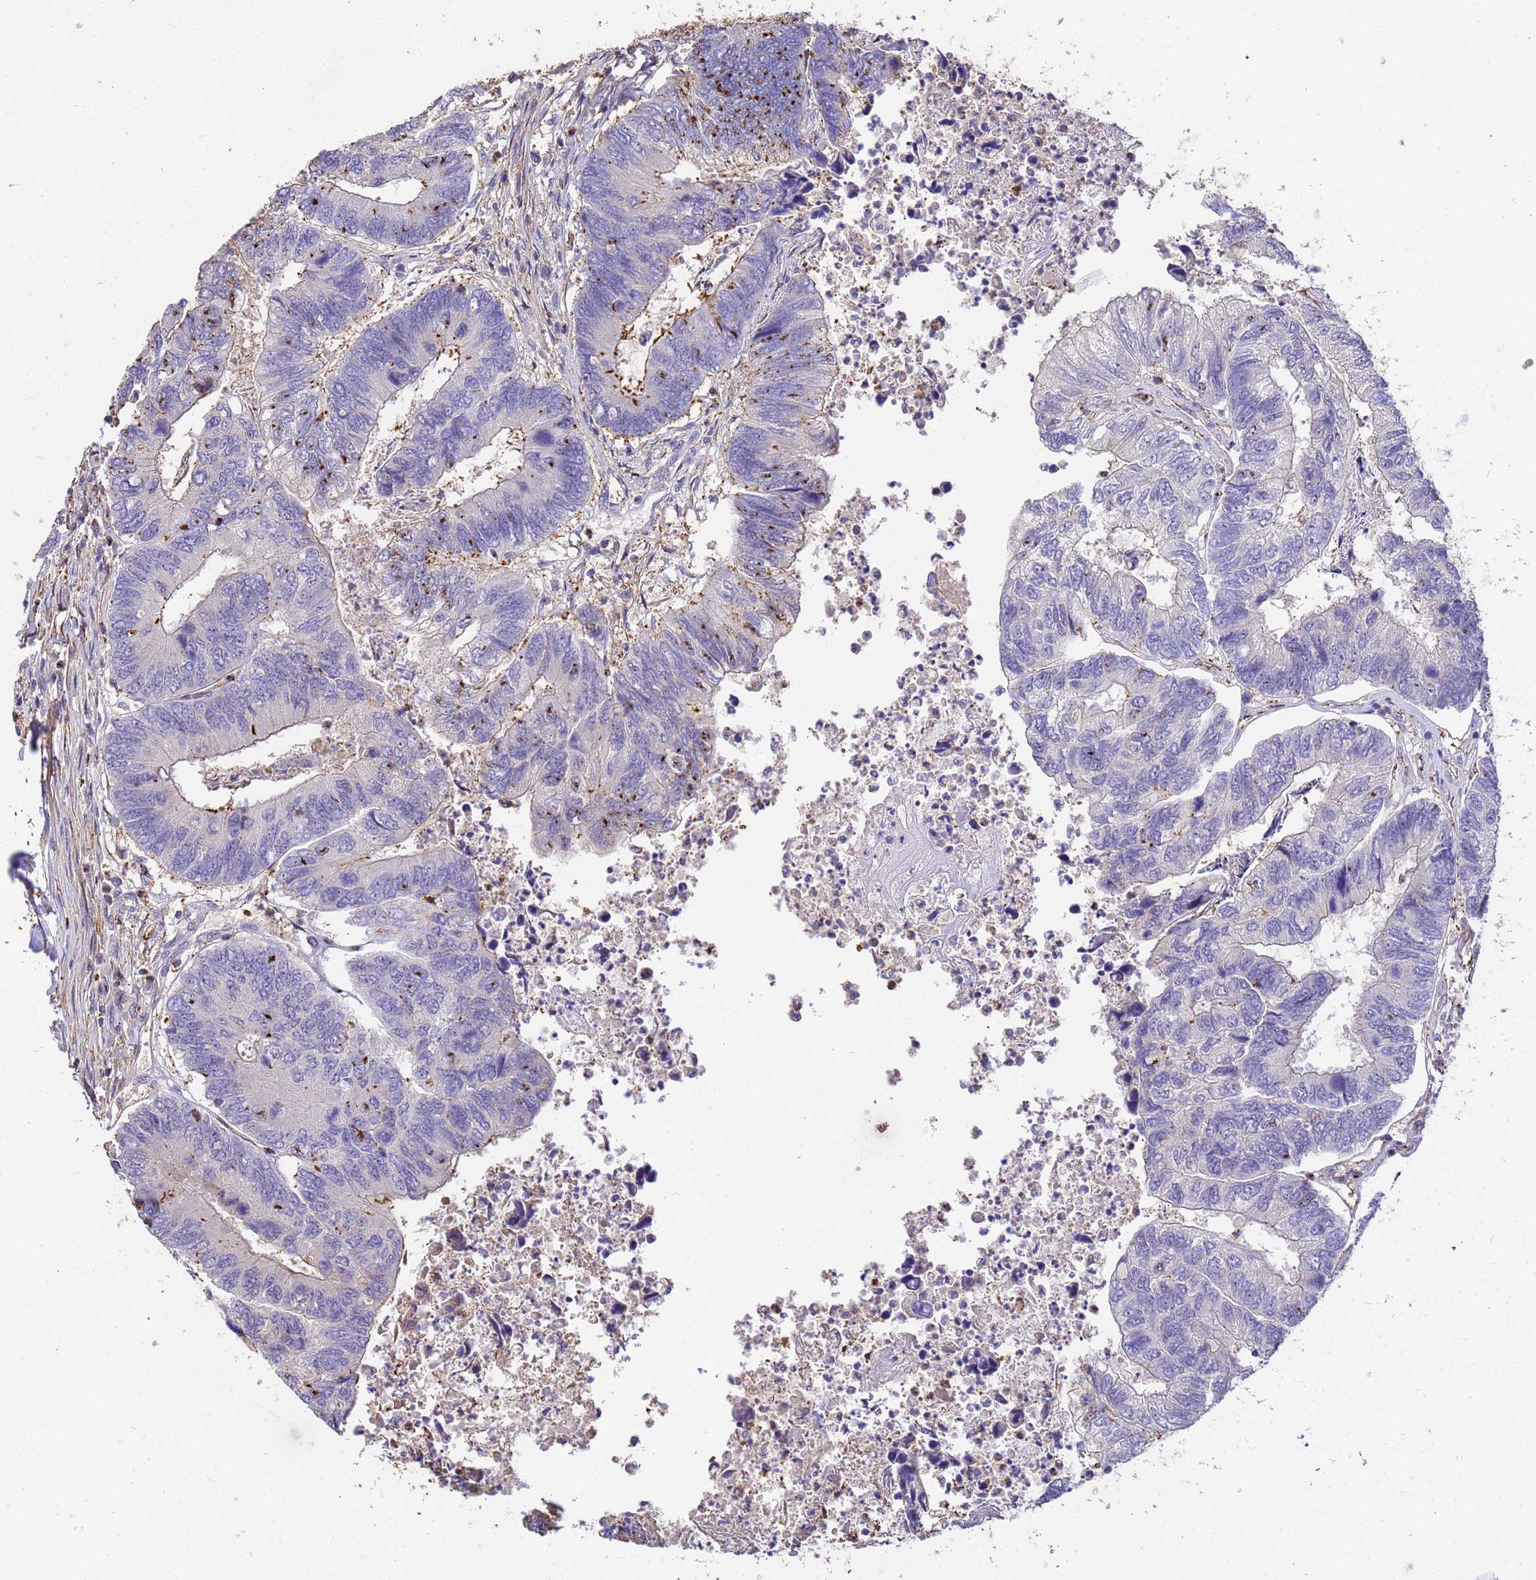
{"staining": {"intensity": "moderate", "quantity": "<25%", "location": "cytoplasmic/membranous"}, "tissue": "colorectal cancer", "cell_type": "Tumor cells", "image_type": "cancer", "snomed": [{"axis": "morphology", "description": "Adenocarcinoma, NOS"}, {"axis": "topography", "description": "Colon"}], "caption": "A micrograph of human adenocarcinoma (colorectal) stained for a protein displays moderate cytoplasmic/membranous brown staining in tumor cells.", "gene": "WDR64", "patient": {"sex": "female", "age": 67}}